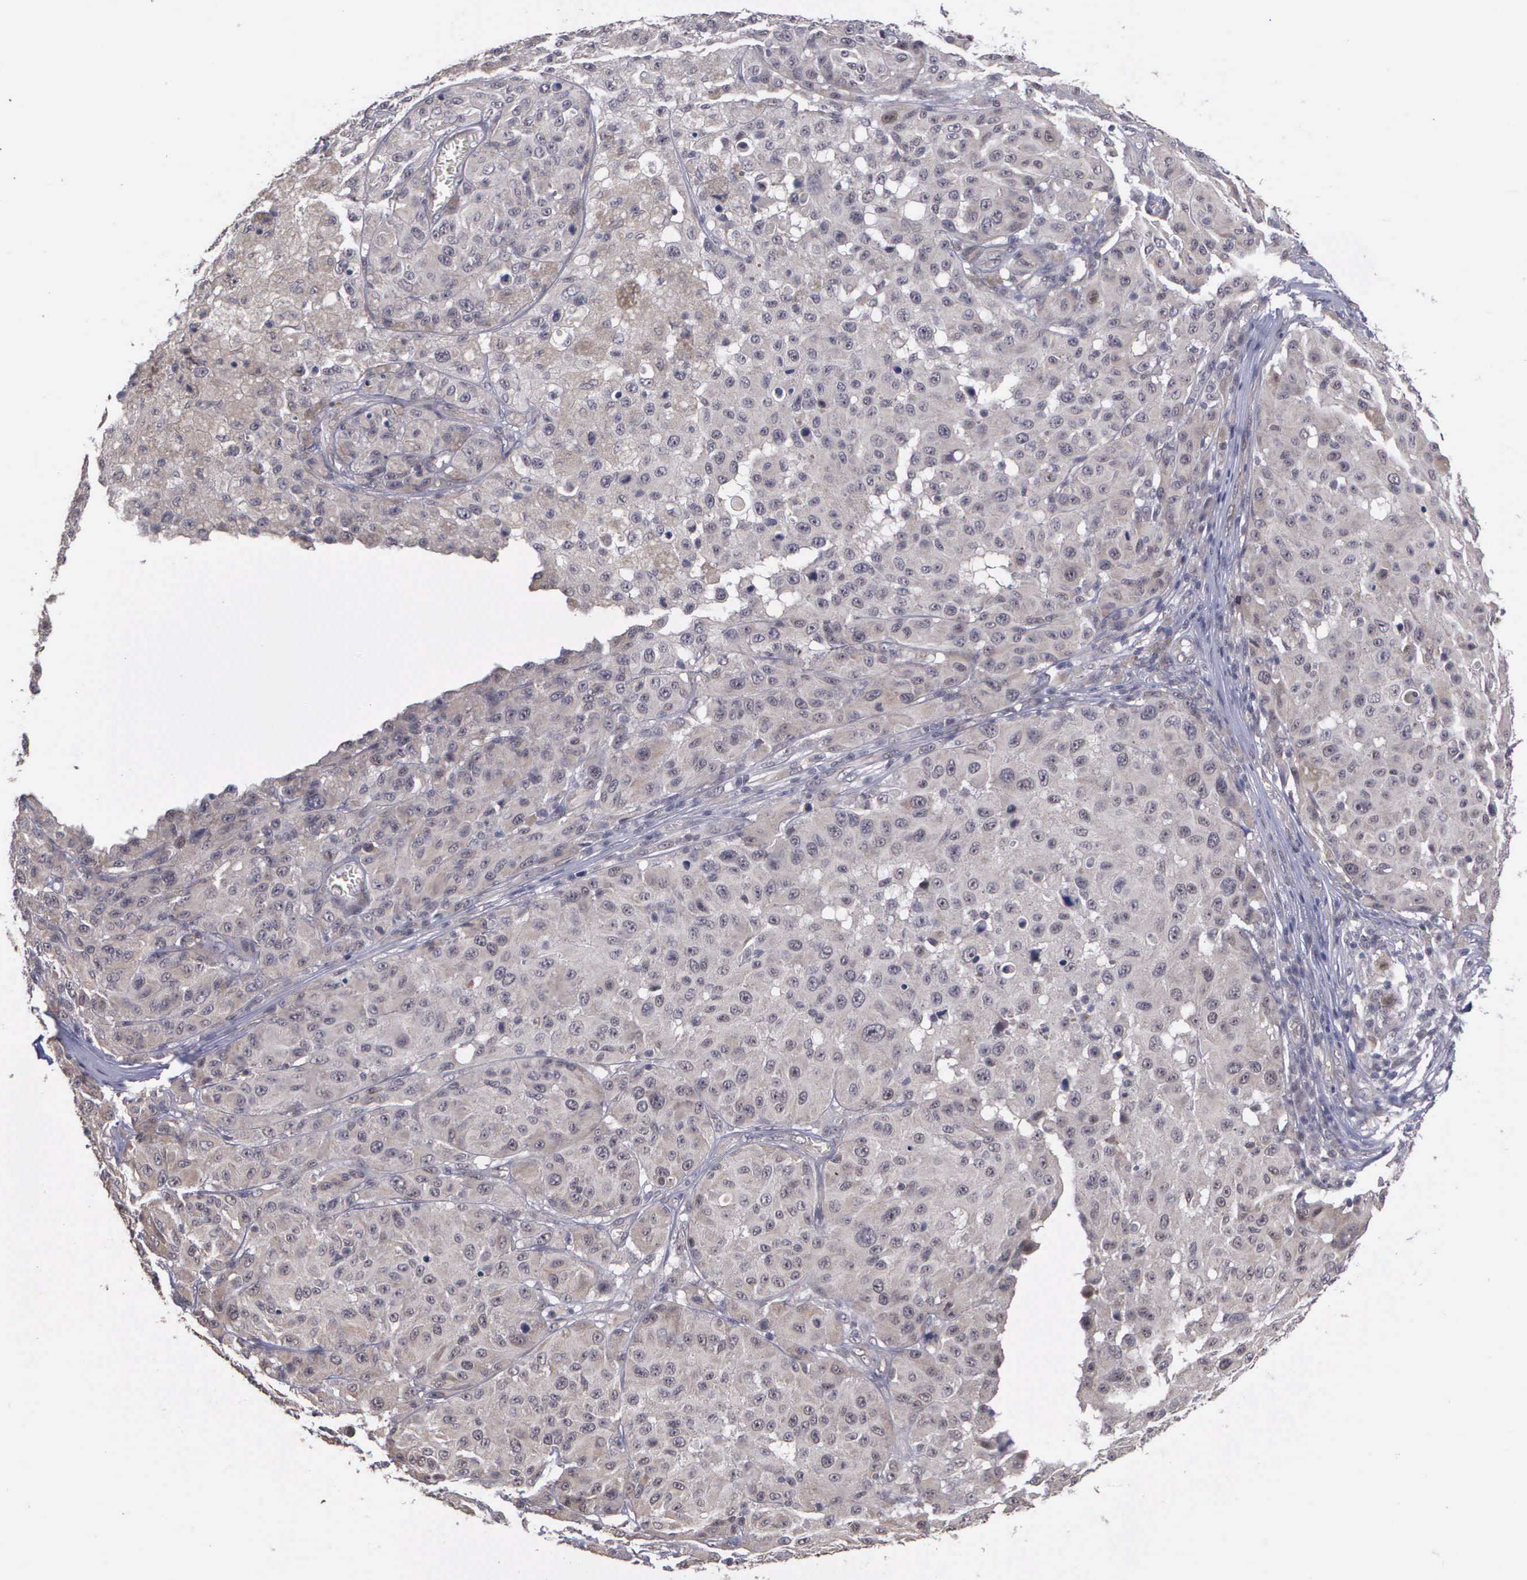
{"staining": {"intensity": "weak", "quantity": ">75%", "location": "cytoplasmic/membranous"}, "tissue": "melanoma", "cell_type": "Tumor cells", "image_type": "cancer", "snomed": [{"axis": "morphology", "description": "Malignant melanoma, NOS"}, {"axis": "topography", "description": "Skin"}], "caption": "Immunohistochemistry (IHC) staining of malignant melanoma, which displays low levels of weak cytoplasmic/membranous staining in about >75% of tumor cells indicating weak cytoplasmic/membranous protein expression. The staining was performed using DAB (brown) for protein detection and nuclei were counterstained in hematoxylin (blue).", "gene": "MAP3K9", "patient": {"sex": "female", "age": 77}}